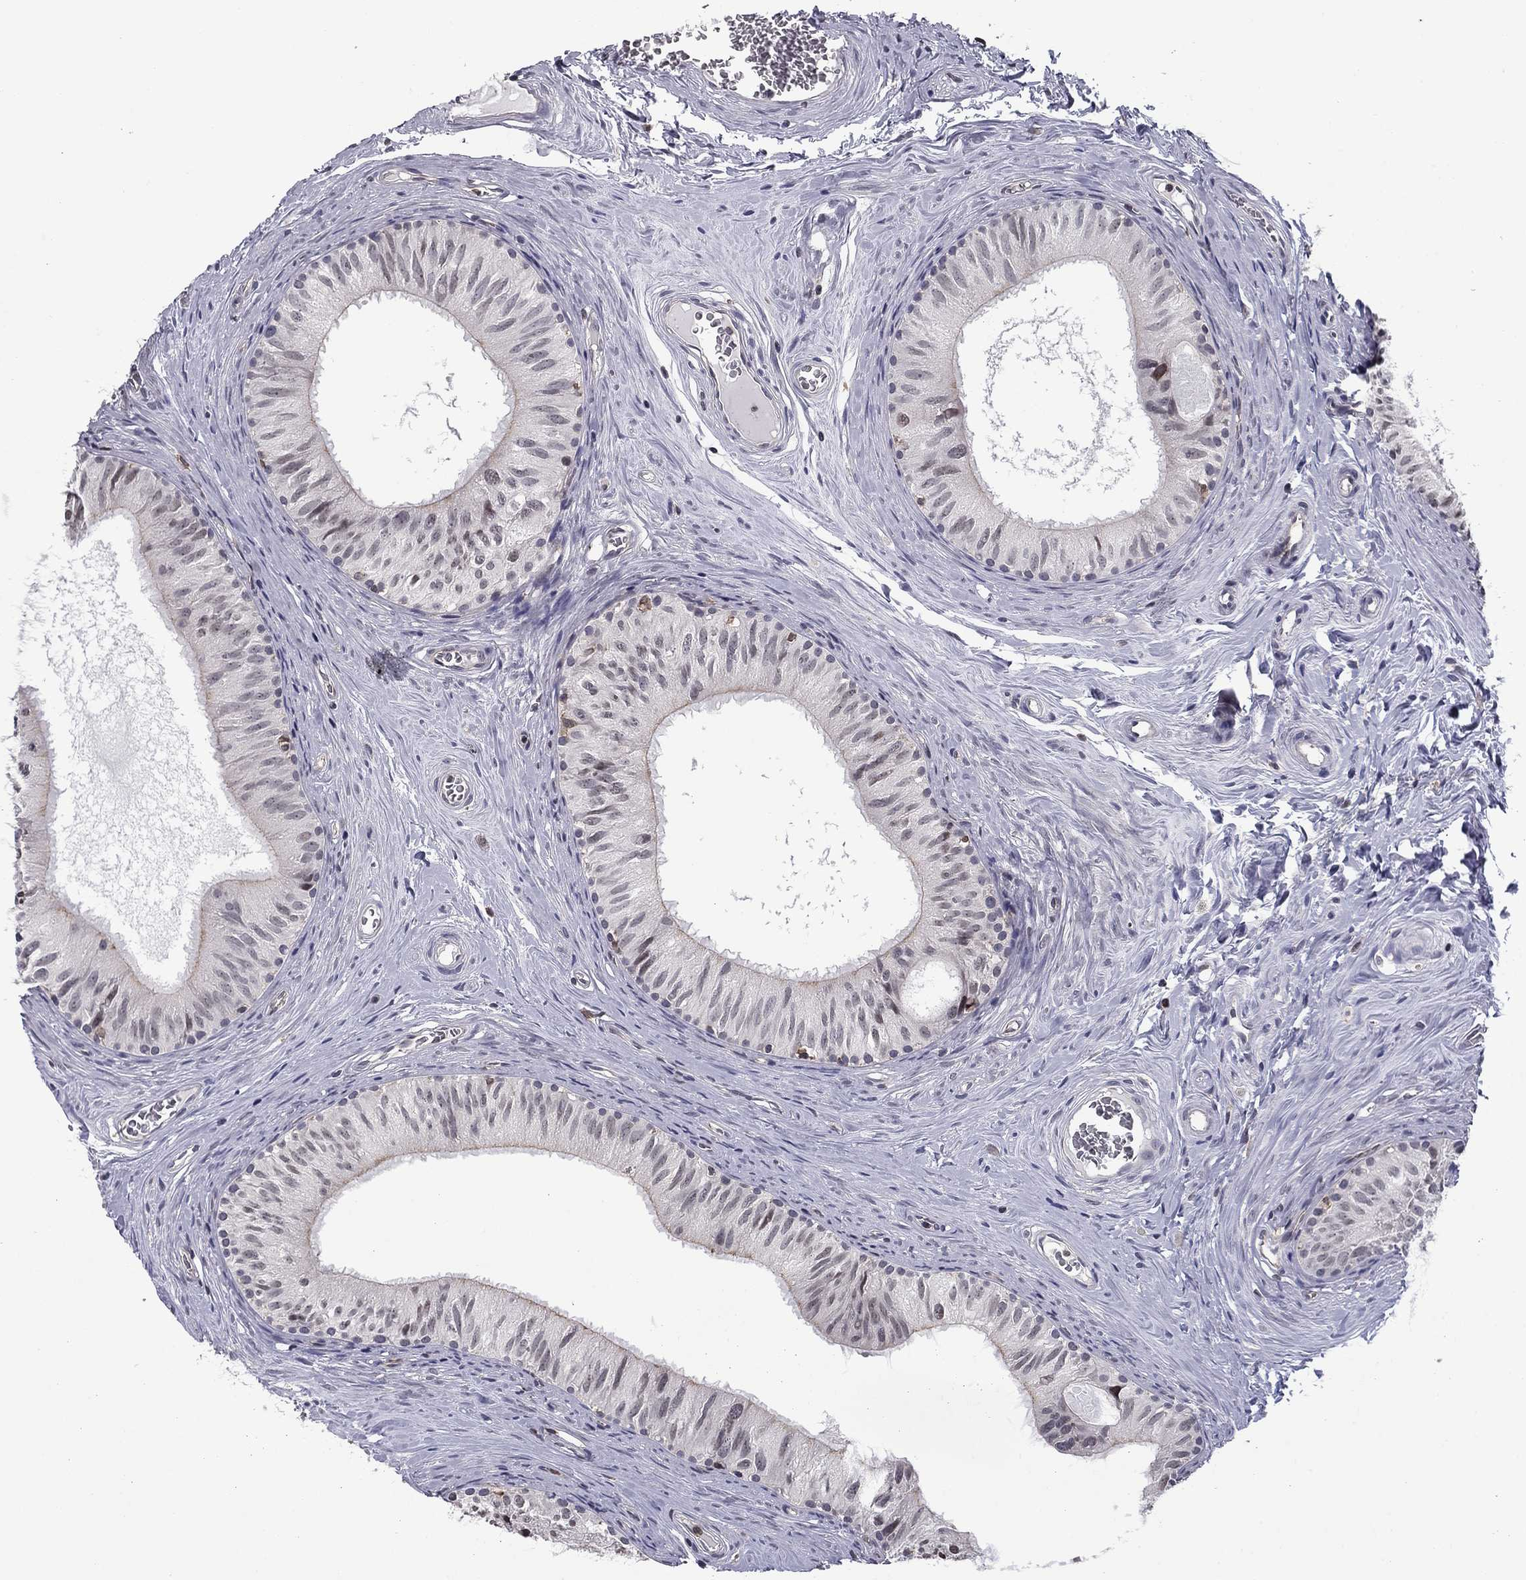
{"staining": {"intensity": "weak", "quantity": "<25%", "location": "cytoplasmic/membranous"}, "tissue": "epididymis", "cell_type": "Glandular cells", "image_type": "normal", "snomed": [{"axis": "morphology", "description": "Normal tissue, NOS"}, {"axis": "topography", "description": "Epididymis"}], "caption": "This image is of benign epididymis stained with IHC to label a protein in brown with the nuclei are counter-stained blue. There is no positivity in glandular cells. (Stains: DAB (3,3'-diaminobenzidine) immunohistochemistry (IHC) with hematoxylin counter stain, Microscopy: brightfield microscopy at high magnification).", "gene": "PLCB2", "patient": {"sex": "male", "age": 52}}